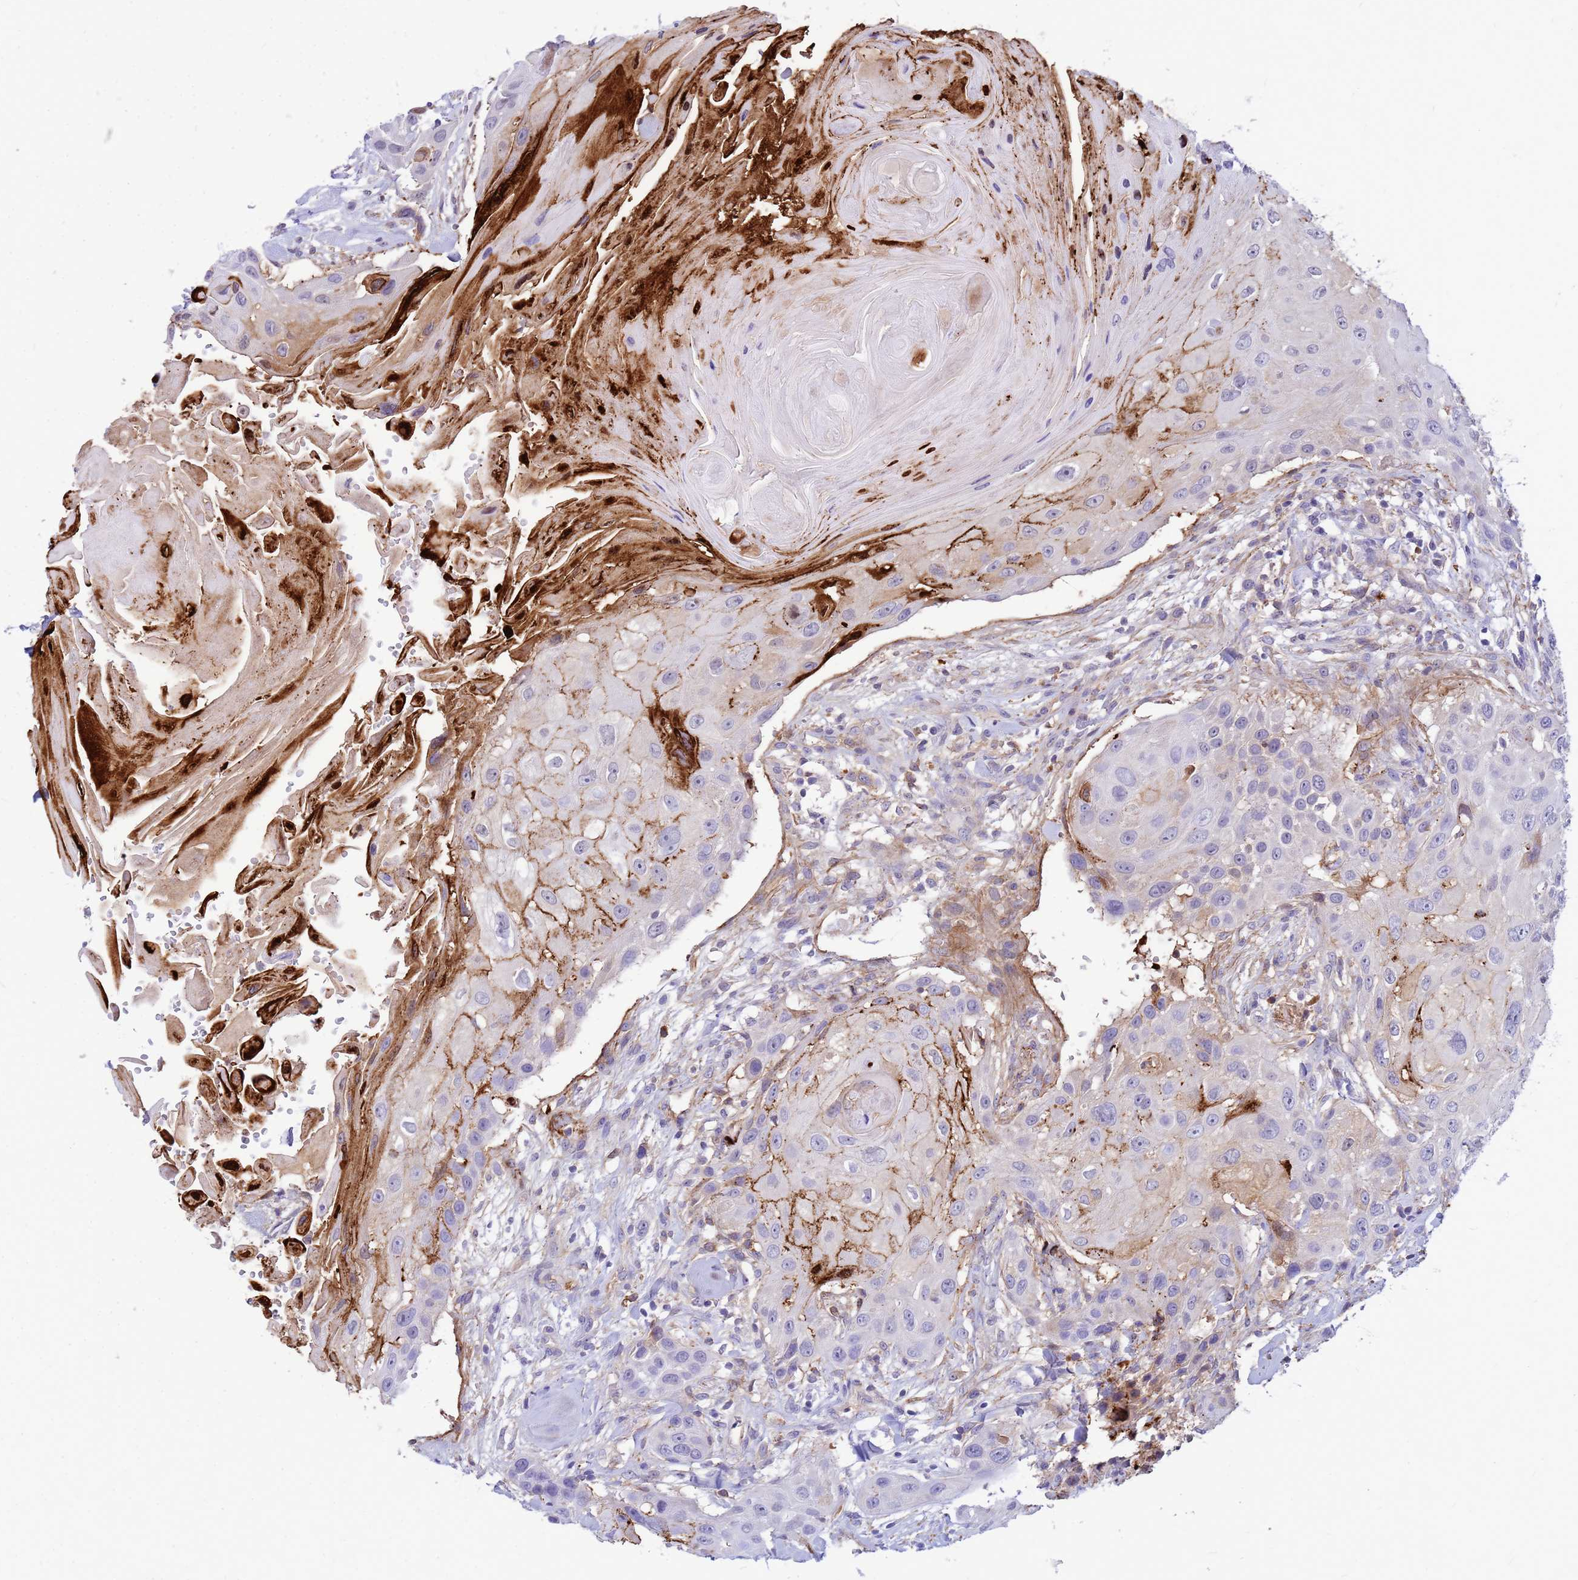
{"staining": {"intensity": "moderate", "quantity": "<25%", "location": "cytoplasmic/membranous"}, "tissue": "head and neck cancer", "cell_type": "Tumor cells", "image_type": "cancer", "snomed": [{"axis": "morphology", "description": "Squamous cell carcinoma, NOS"}, {"axis": "topography", "description": "Head-Neck"}], "caption": "DAB (3,3'-diaminobenzidine) immunohistochemical staining of head and neck squamous cell carcinoma shows moderate cytoplasmic/membranous protein expression in about <25% of tumor cells.", "gene": "ORM1", "patient": {"sex": "male", "age": 81}}